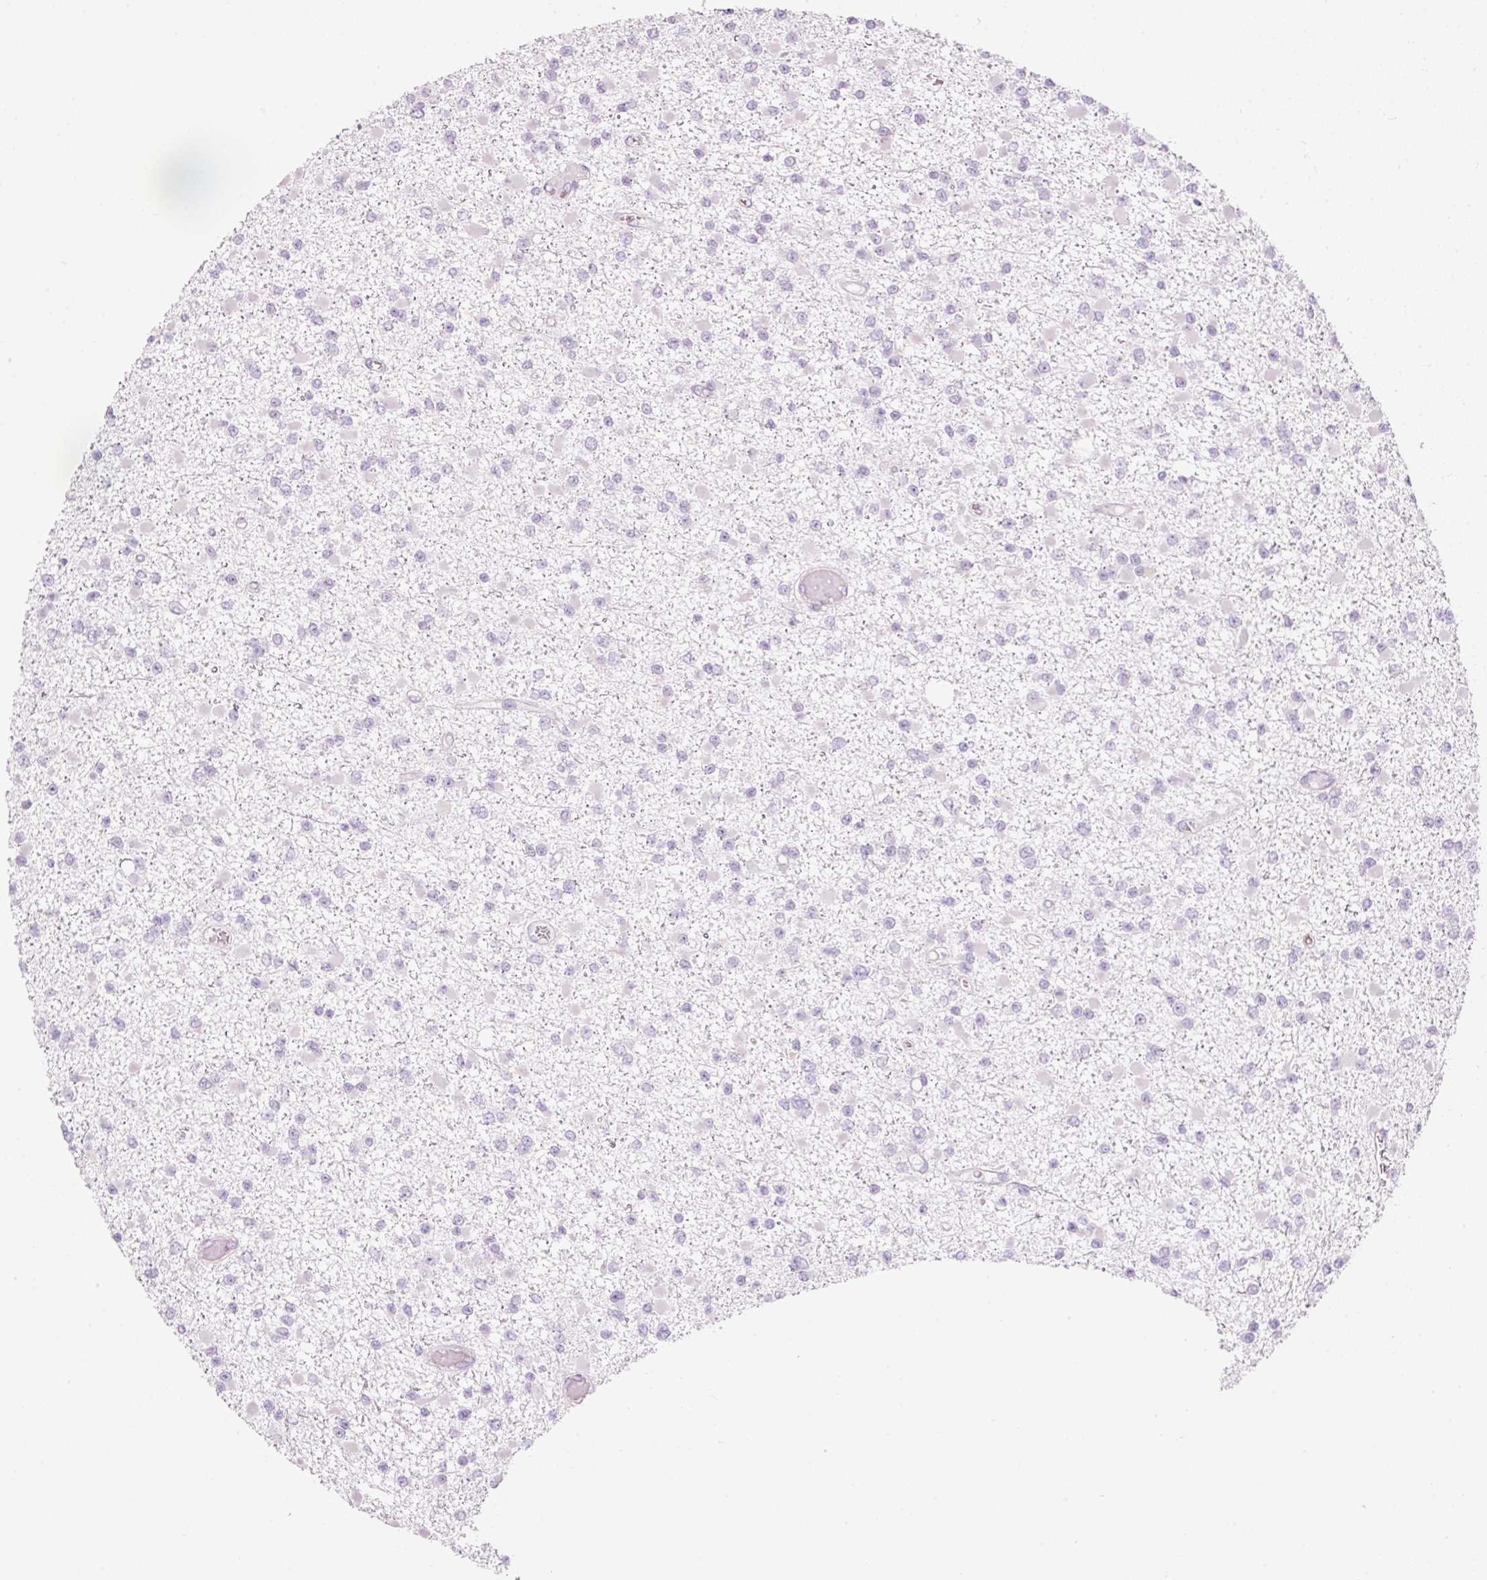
{"staining": {"intensity": "negative", "quantity": "none", "location": "none"}, "tissue": "glioma", "cell_type": "Tumor cells", "image_type": "cancer", "snomed": [{"axis": "morphology", "description": "Glioma, malignant, Low grade"}, {"axis": "topography", "description": "Brain"}], "caption": "Glioma stained for a protein using immunohistochemistry demonstrates no staining tumor cells.", "gene": "MAP3K3", "patient": {"sex": "female", "age": 22}}